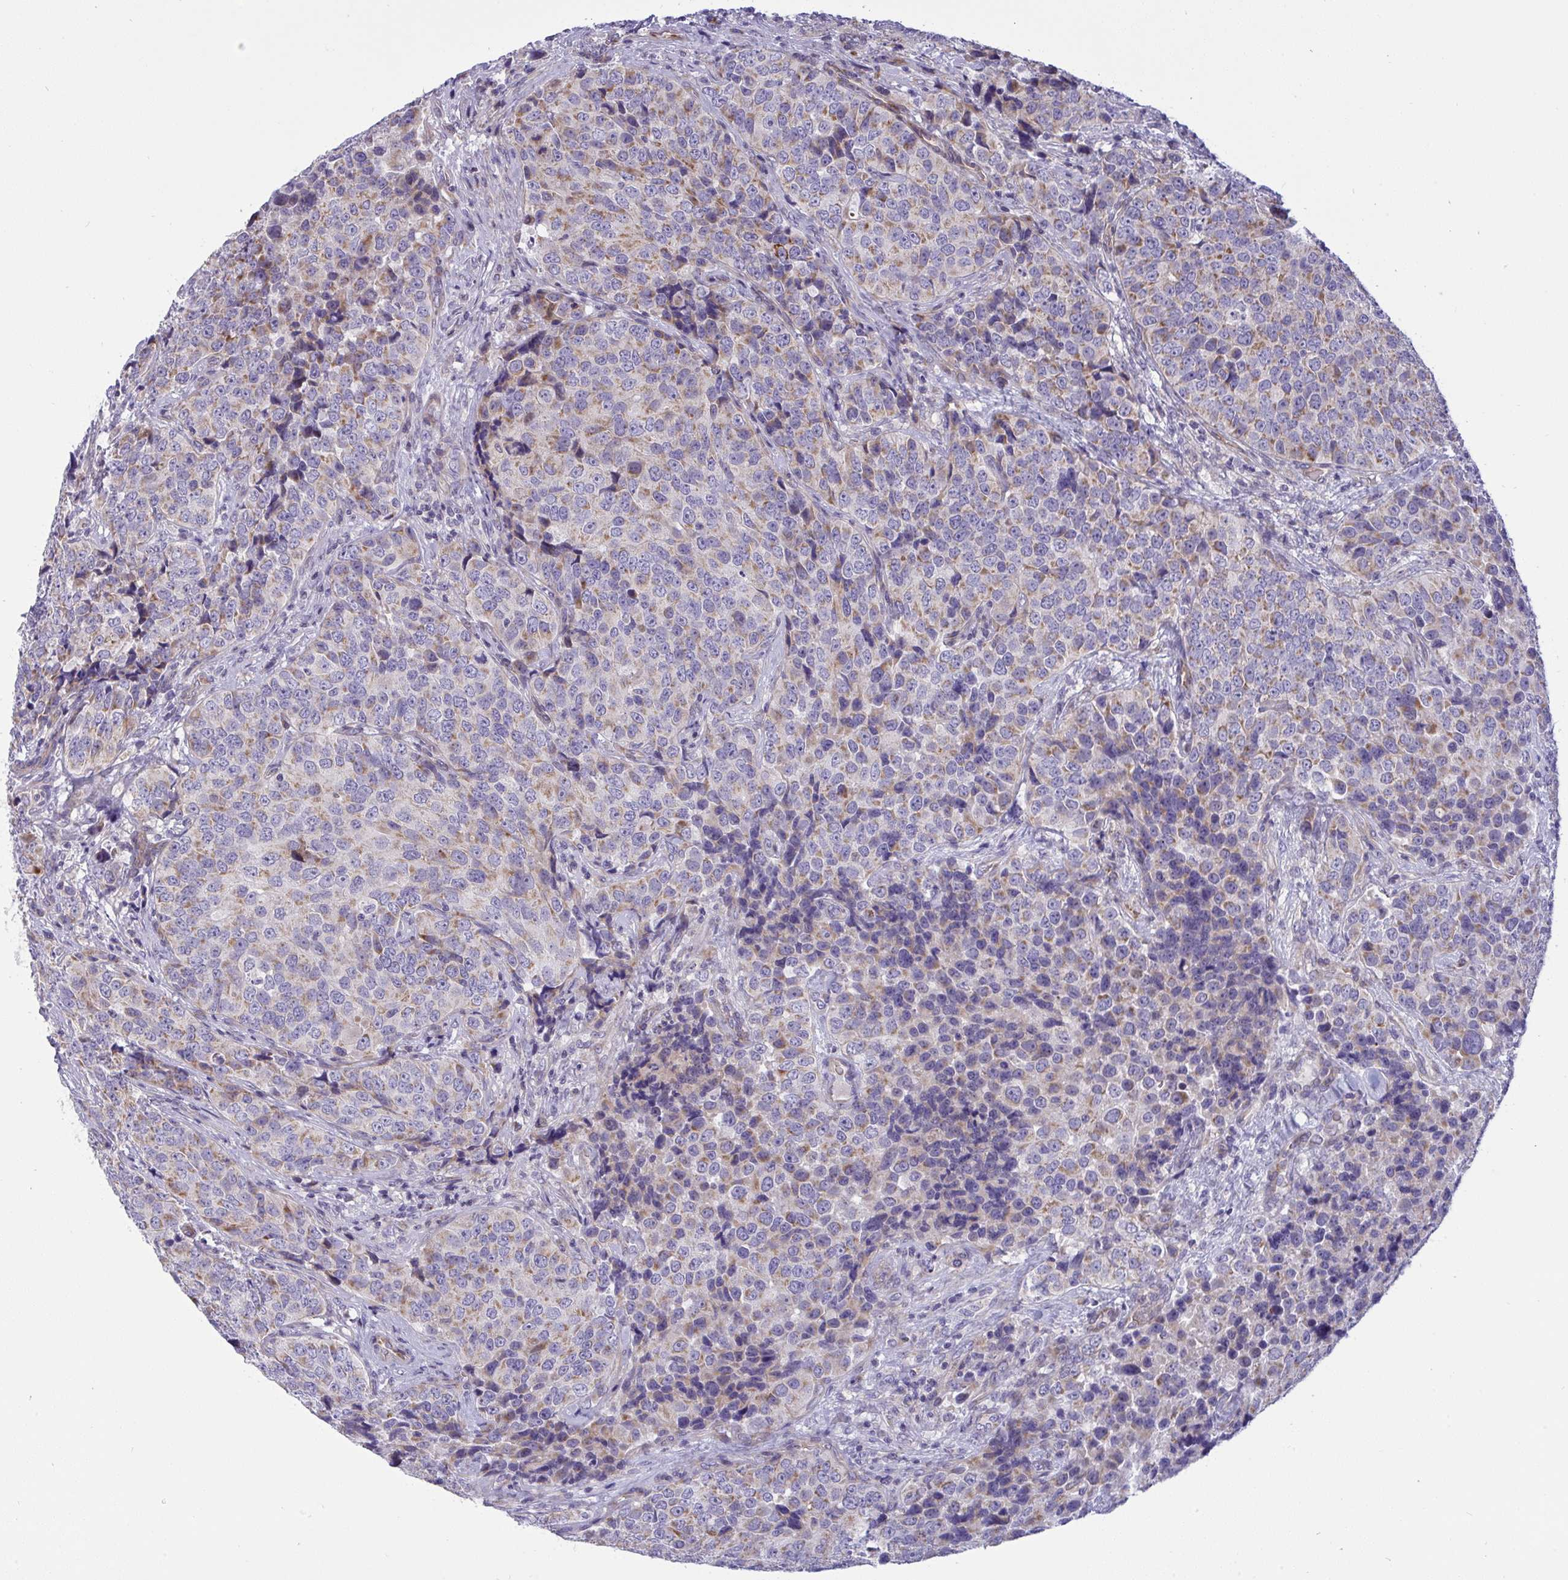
{"staining": {"intensity": "moderate", "quantity": "25%-75%", "location": "cytoplasmic/membranous"}, "tissue": "urothelial cancer", "cell_type": "Tumor cells", "image_type": "cancer", "snomed": [{"axis": "morphology", "description": "Urothelial carcinoma, NOS"}, {"axis": "topography", "description": "Urinary bladder"}], "caption": "This image displays IHC staining of human urothelial cancer, with medium moderate cytoplasmic/membranous expression in about 25%-75% of tumor cells.", "gene": "NTN1", "patient": {"sex": "male", "age": 52}}